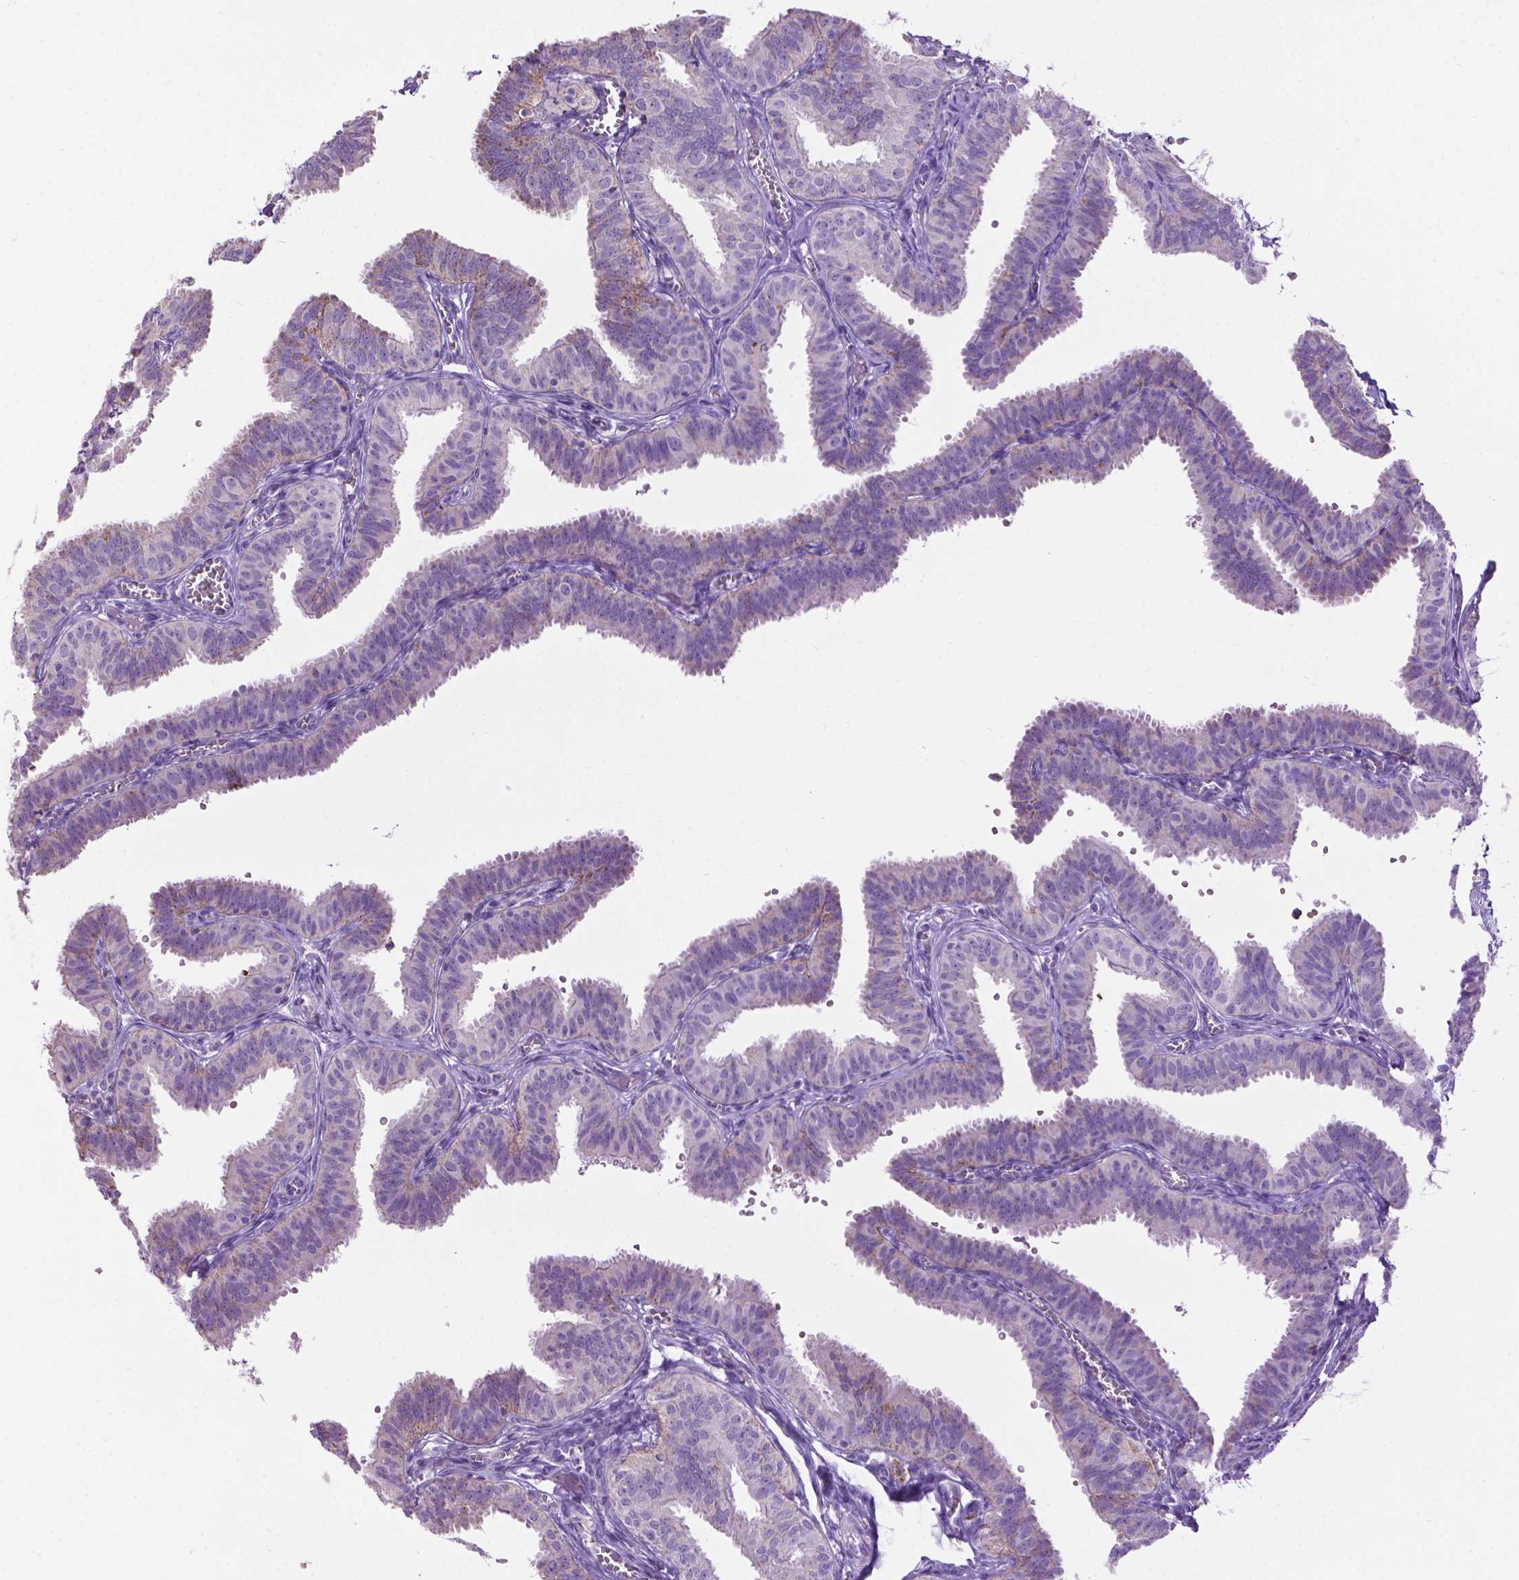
{"staining": {"intensity": "weak", "quantity": "25%-75%", "location": "cytoplasmic/membranous"}, "tissue": "fallopian tube", "cell_type": "Glandular cells", "image_type": "normal", "snomed": [{"axis": "morphology", "description": "Normal tissue, NOS"}, {"axis": "topography", "description": "Fallopian tube"}], "caption": "Immunohistochemistry (IHC) (DAB) staining of unremarkable human fallopian tube displays weak cytoplasmic/membranous protein expression in about 25%-75% of glandular cells. (Stains: DAB (3,3'-diaminobenzidine) in brown, nuclei in blue, Microscopy: brightfield microscopy at high magnification).", "gene": "TMEM132E", "patient": {"sex": "female", "age": 25}}